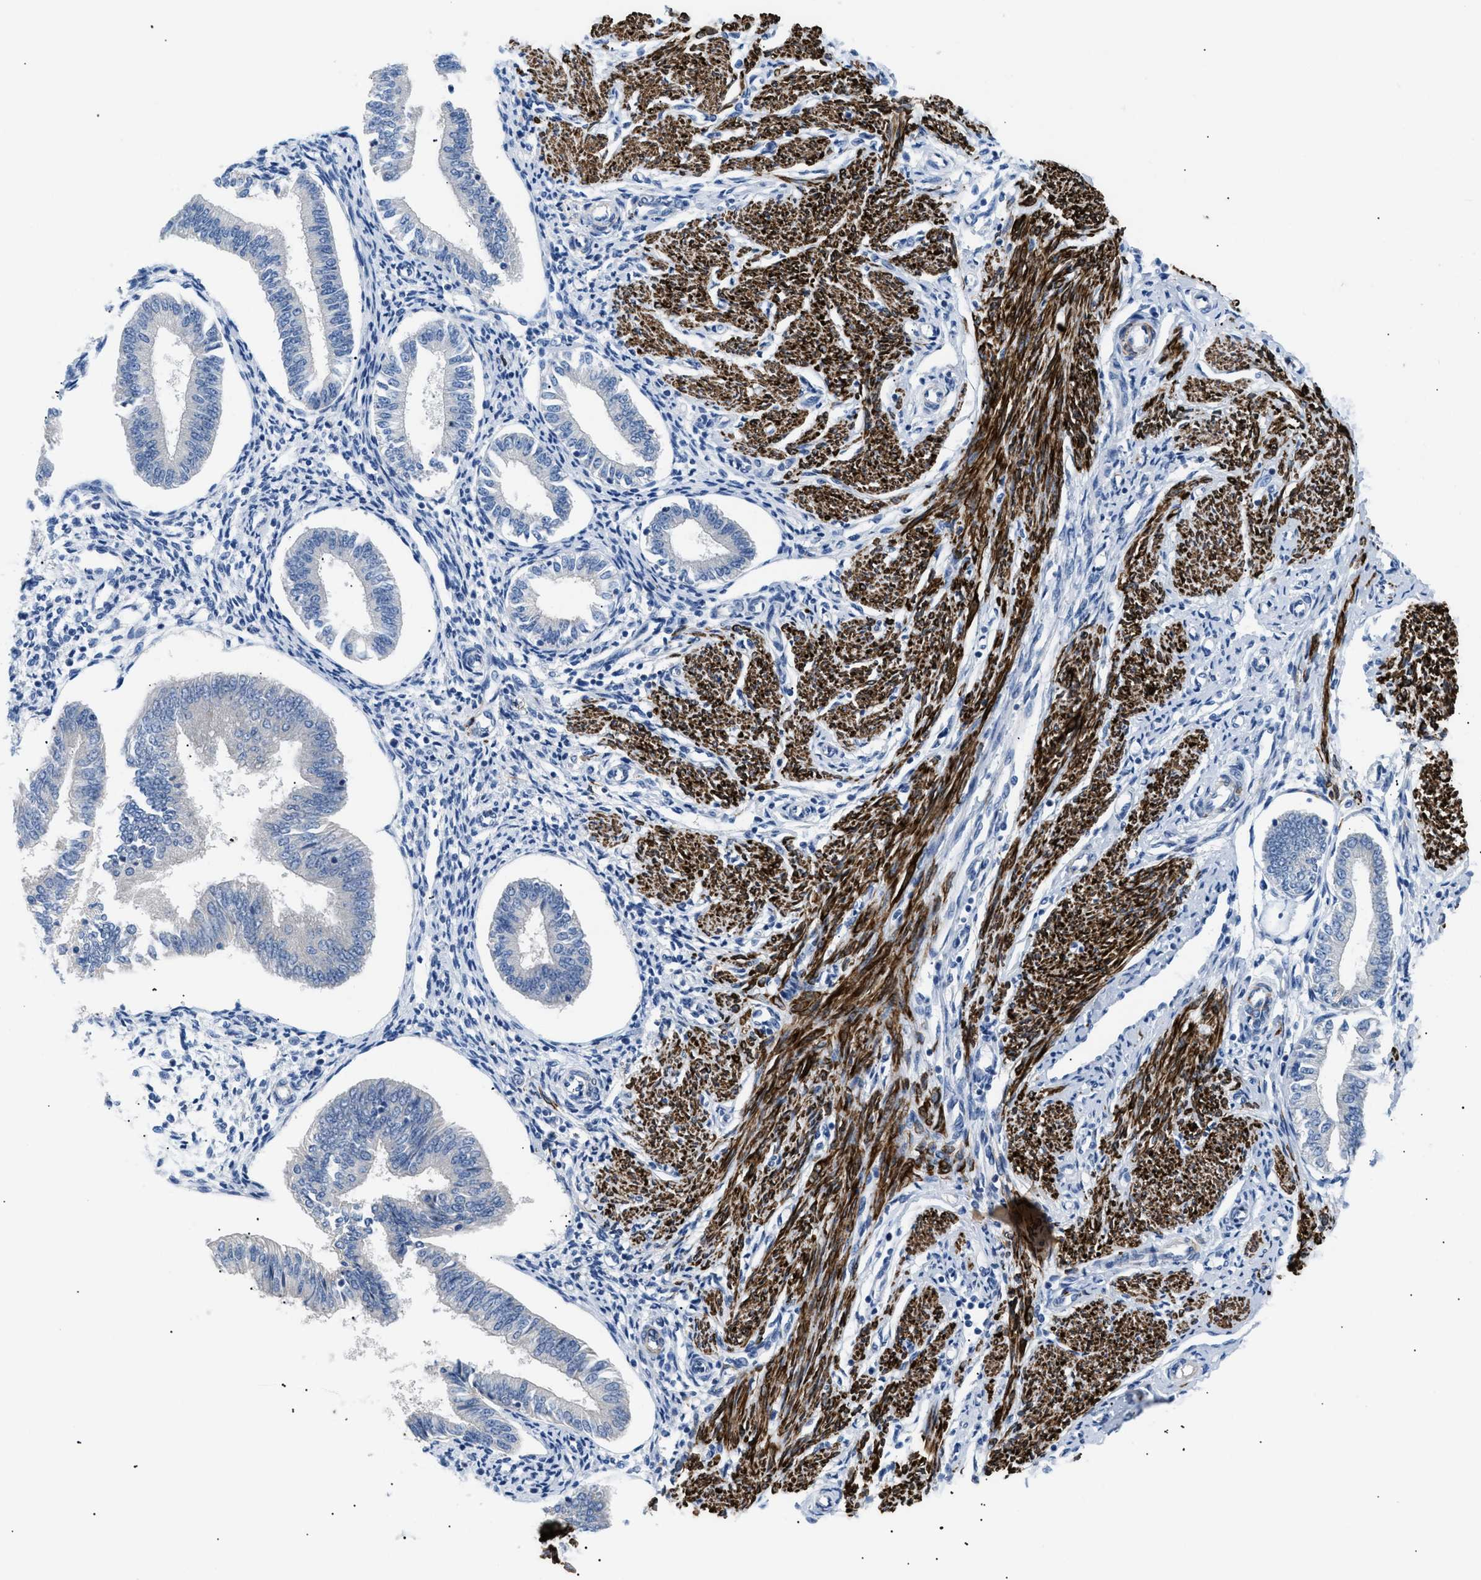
{"staining": {"intensity": "negative", "quantity": "none", "location": "none"}, "tissue": "endometrium", "cell_type": "Cells in endometrial stroma", "image_type": "normal", "snomed": [{"axis": "morphology", "description": "Normal tissue, NOS"}, {"axis": "topography", "description": "Endometrium"}], "caption": "Cells in endometrial stroma show no significant protein positivity in normal endometrium. (DAB immunohistochemistry visualized using brightfield microscopy, high magnification).", "gene": "ICA1", "patient": {"sex": "female", "age": 50}}